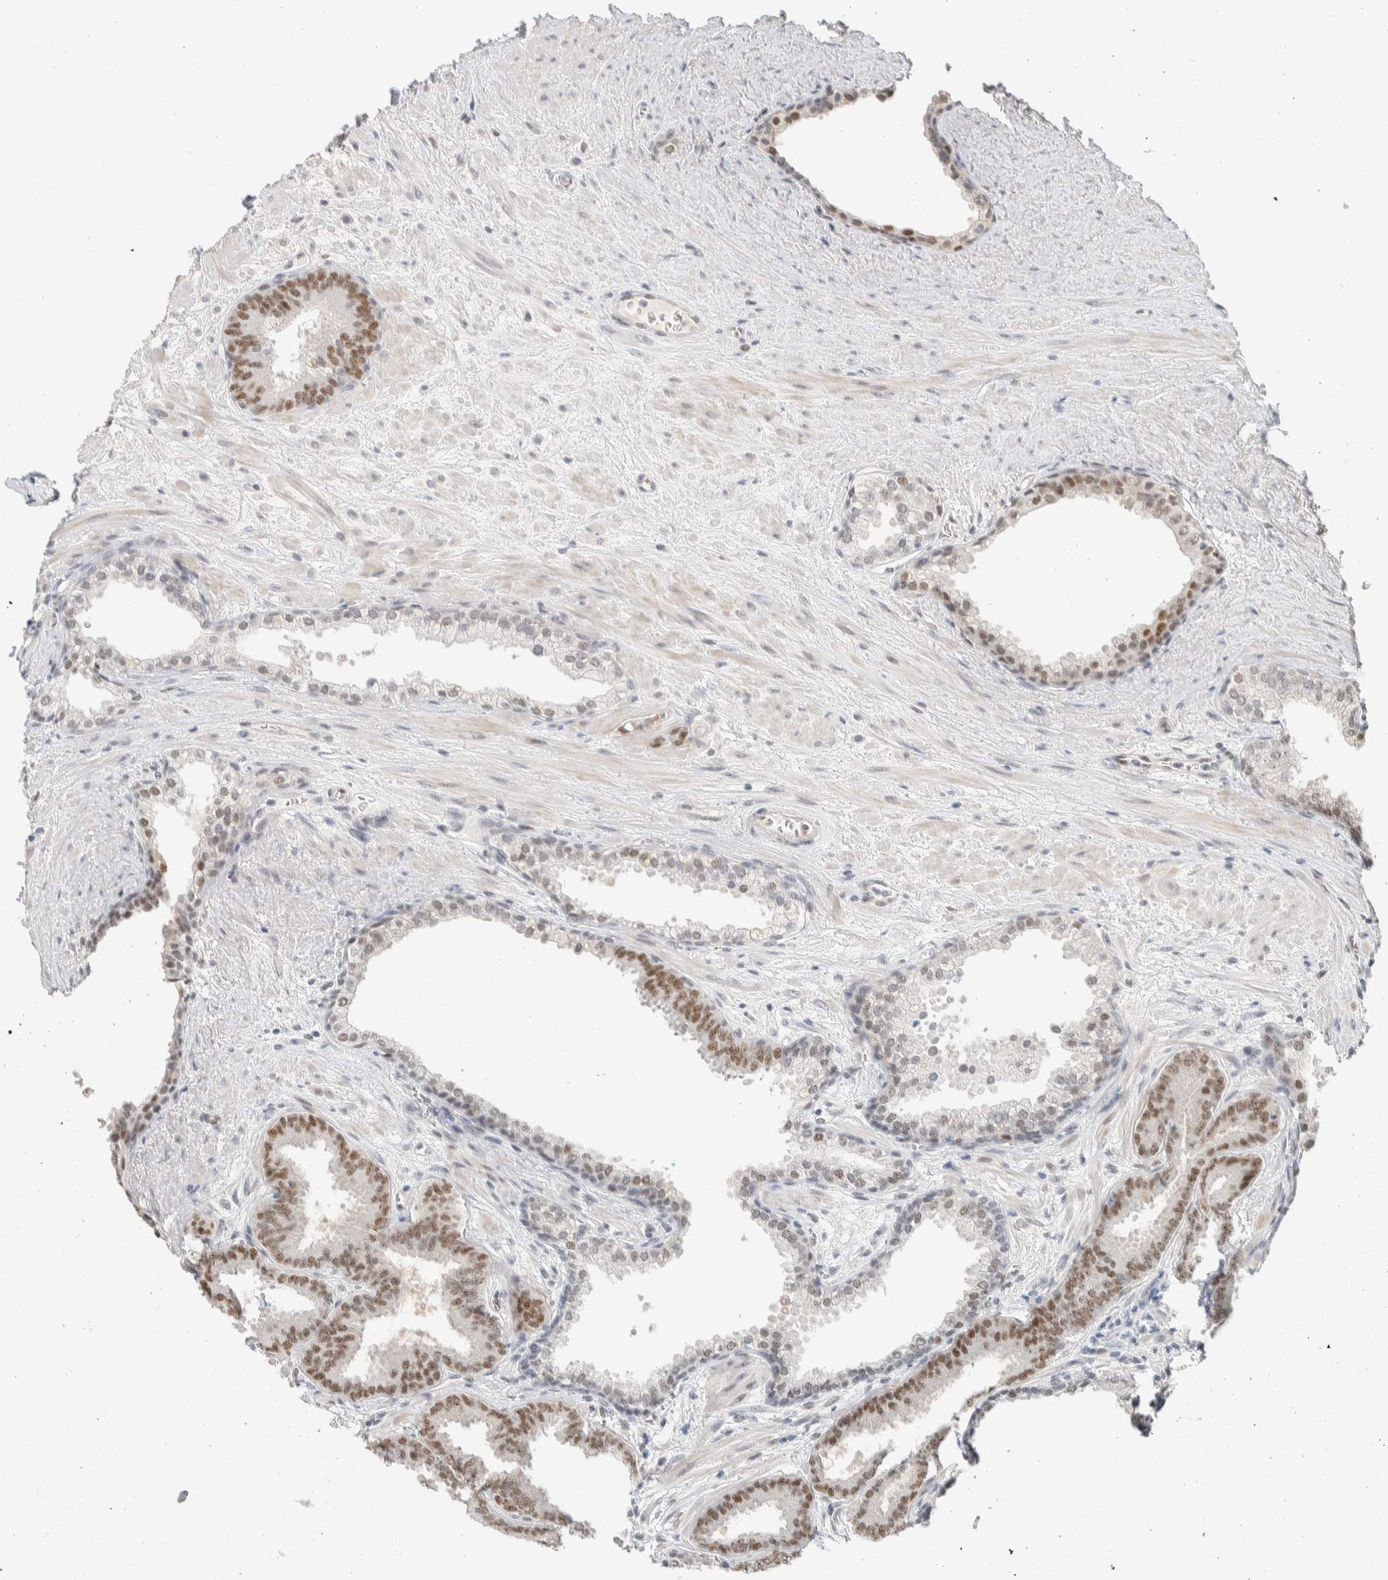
{"staining": {"intensity": "moderate", "quantity": ">75%", "location": "nuclear"}, "tissue": "prostate cancer", "cell_type": "Tumor cells", "image_type": "cancer", "snomed": [{"axis": "morphology", "description": "Adenocarcinoma, Low grade"}, {"axis": "topography", "description": "Prostate"}], "caption": "Low-grade adenocarcinoma (prostate) tissue shows moderate nuclear expression in approximately >75% of tumor cells, visualized by immunohistochemistry.", "gene": "PUS7", "patient": {"sex": "male", "age": 62}}